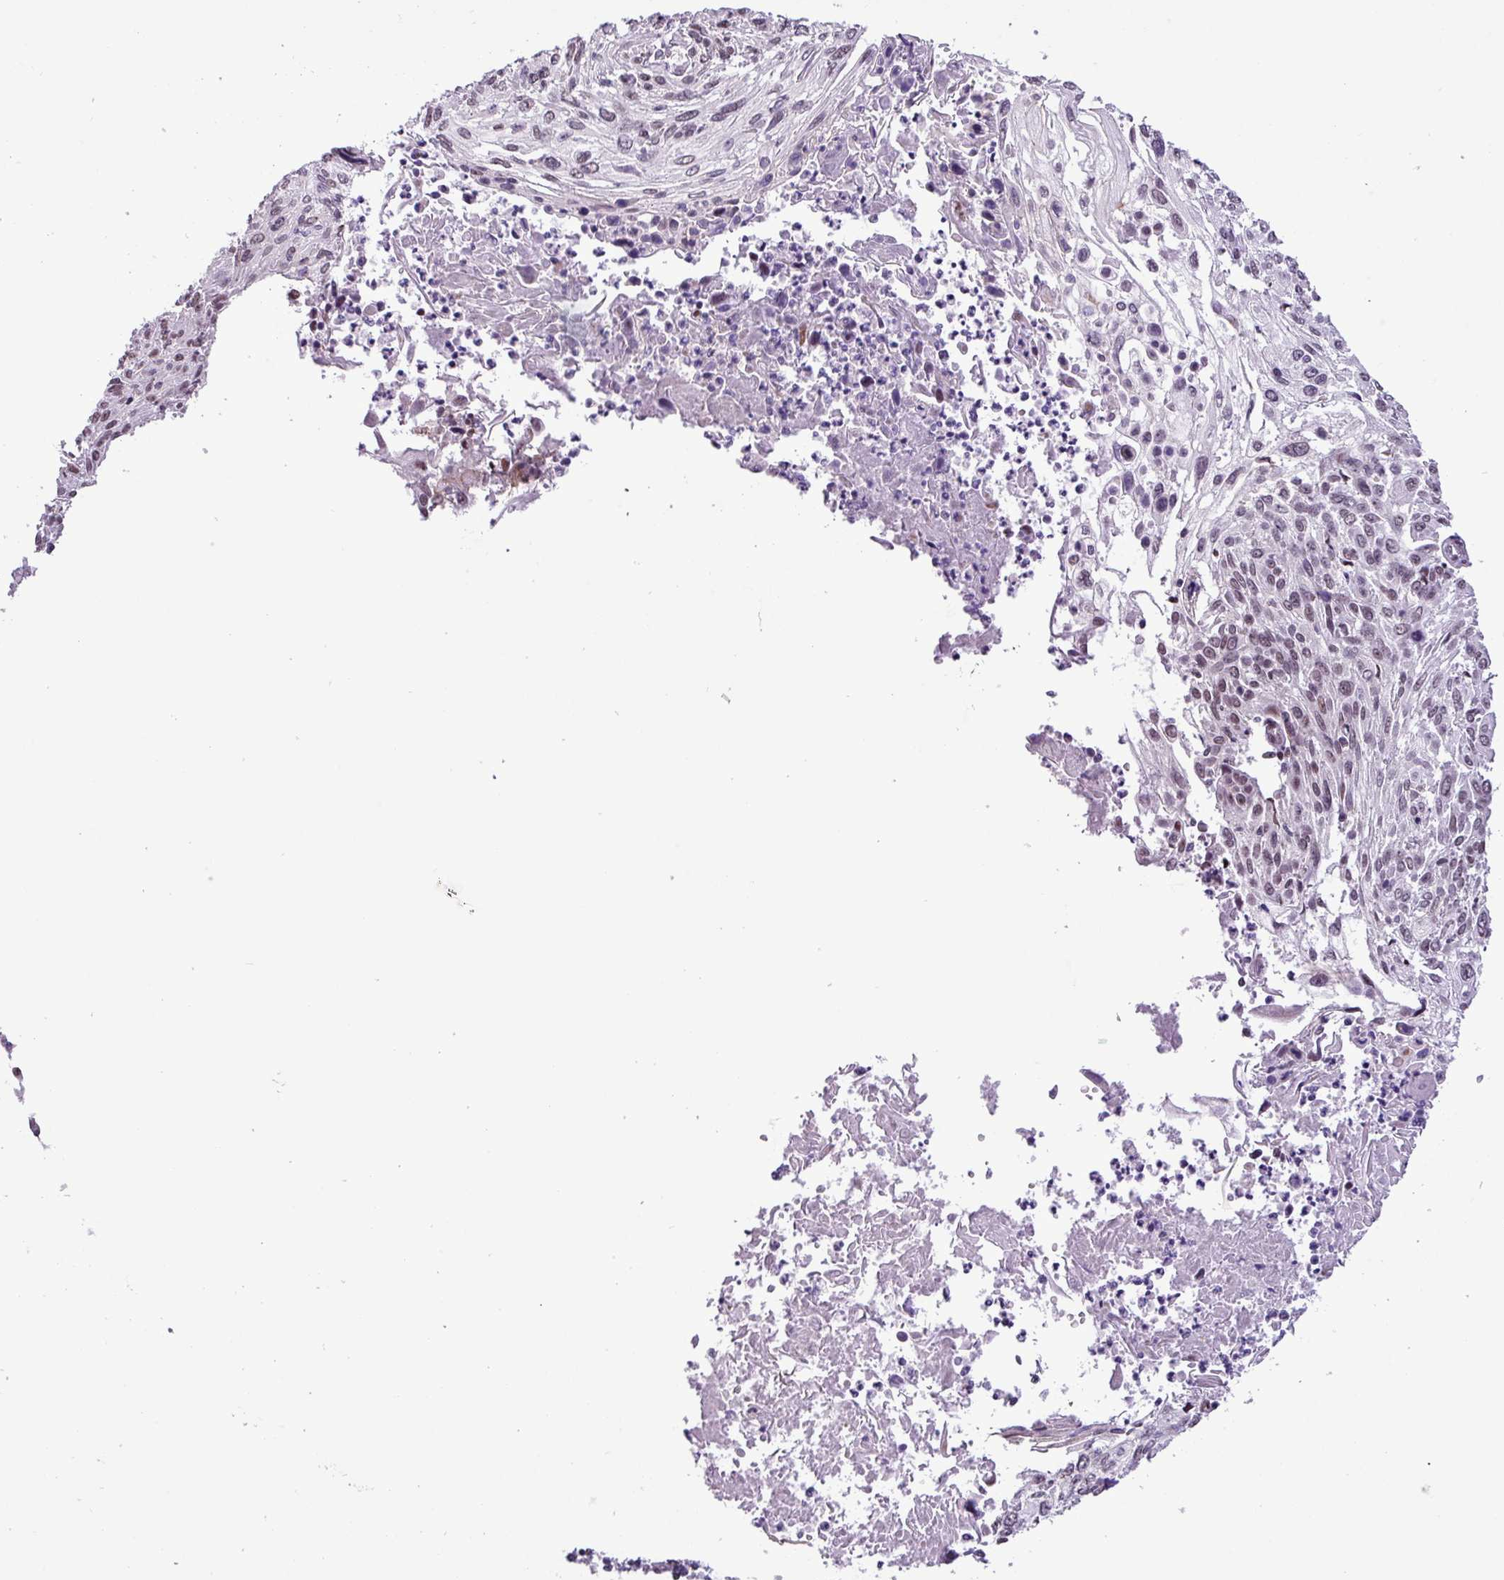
{"staining": {"intensity": "weak", "quantity": "<25%", "location": "nuclear"}, "tissue": "cervical cancer", "cell_type": "Tumor cells", "image_type": "cancer", "snomed": [{"axis": "morphology", "description": "Squamous cell carcinoma, NOS"}, {"axis": "topography", "description": "Cervix"}], "caption": "This is a histopathology image of immunohistochemistry (IHC) staining of cervical cancer, which shows no positivity in tumor cells.", "gene": "ZNF354A", "patient": {"sex": "female", "age": 51}}